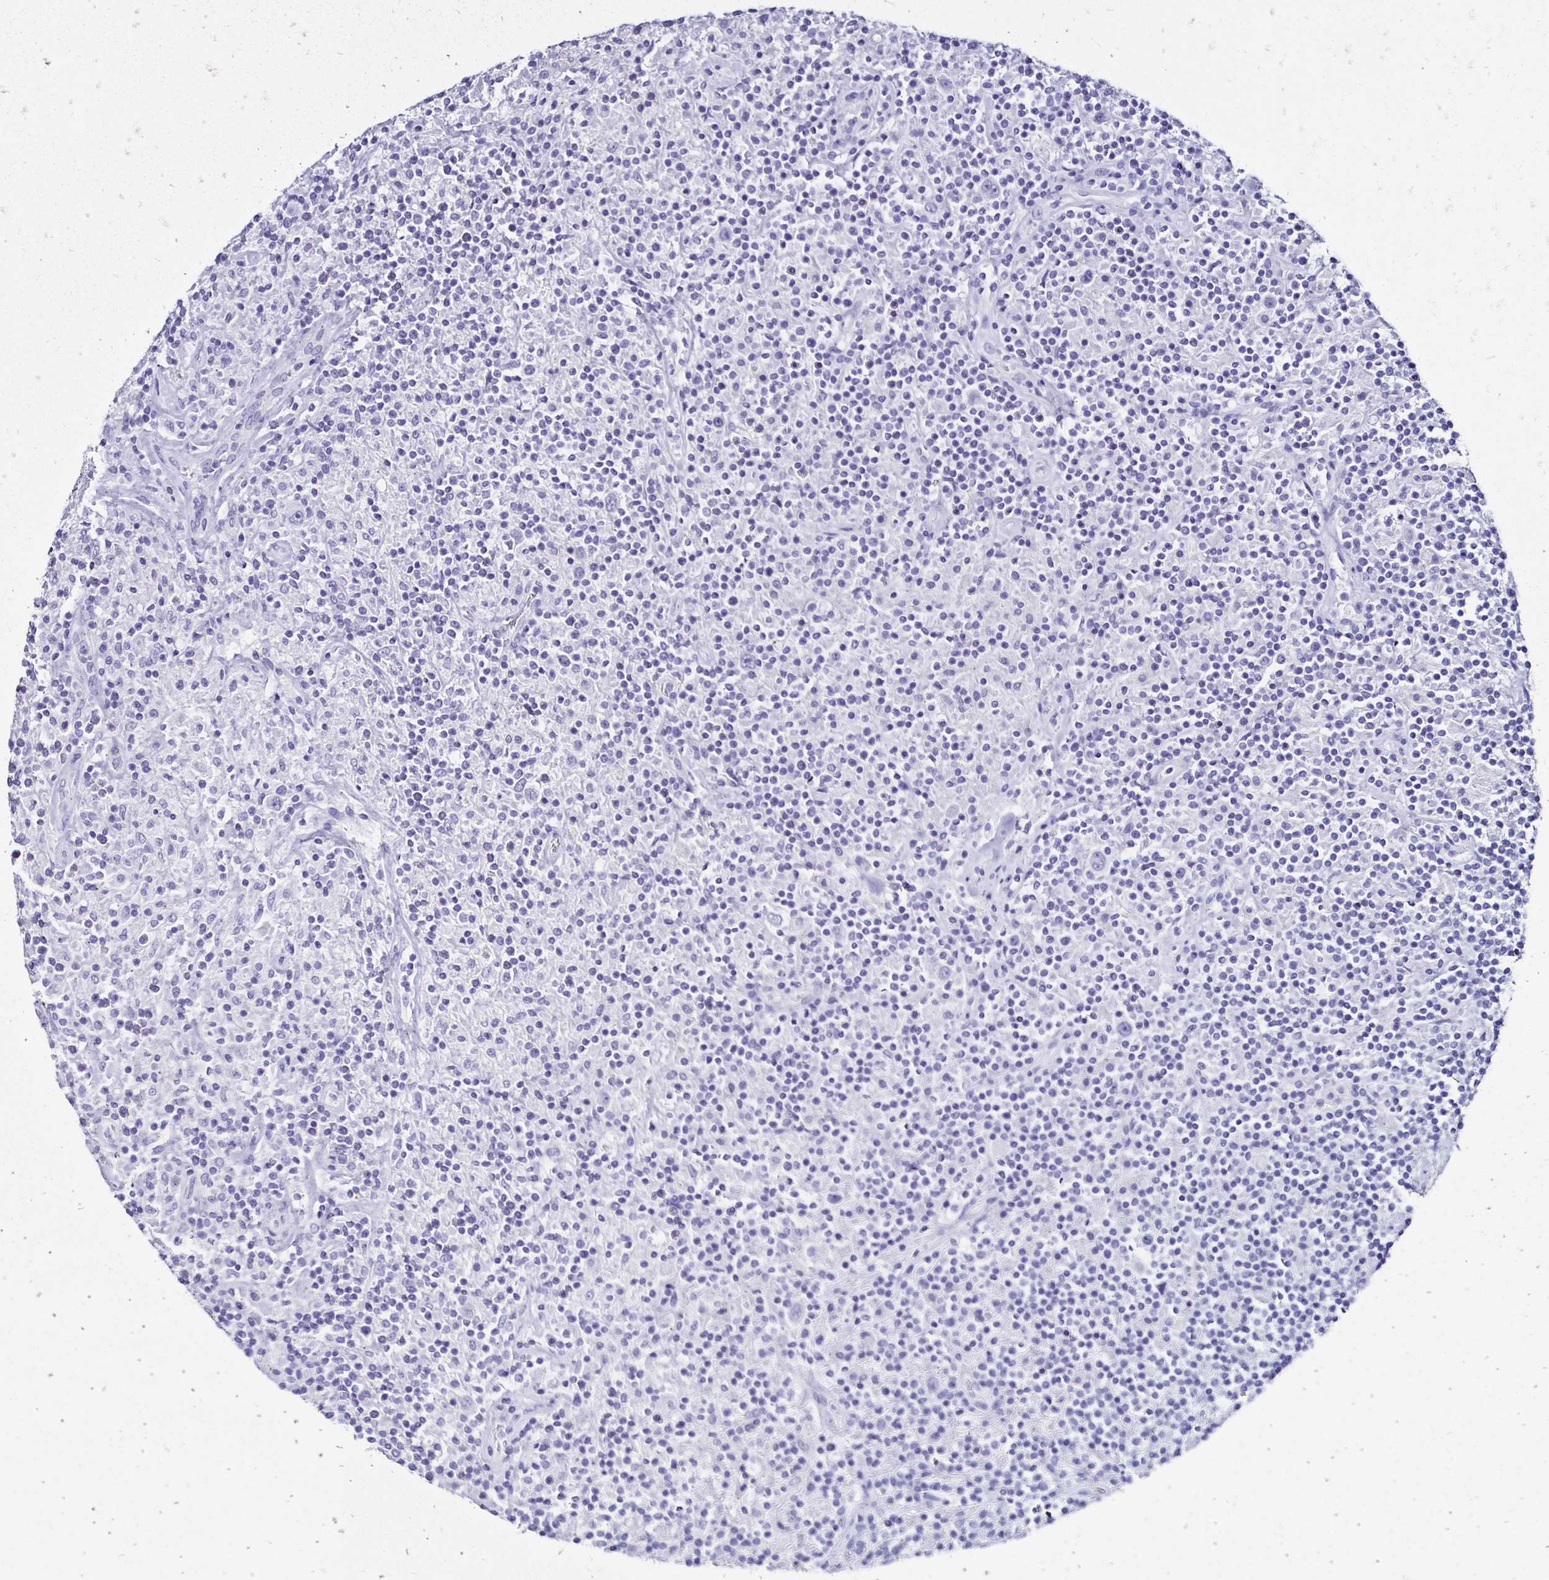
{"staining": {"intensity": "negative", "quantity": "none", "location": "none"}, "tissue": "lymphoma", "cell_type": "Tumor cells", "image_type": "cancer", "snomed": [{"axis": "morphology", "description": "Hodgkin's disease, NOS"}, {"axis": "topography", "description": "Lymph node"}], "caption": "An immunohistochemistry photomicrograph of Hodgkin's disease is shown. There is no staining in tumor cells of Hodgkin's disease. Nuclei are stained in blue.", "gene": "KCNT1", "patient": {"sex": "male", "age": 70}}